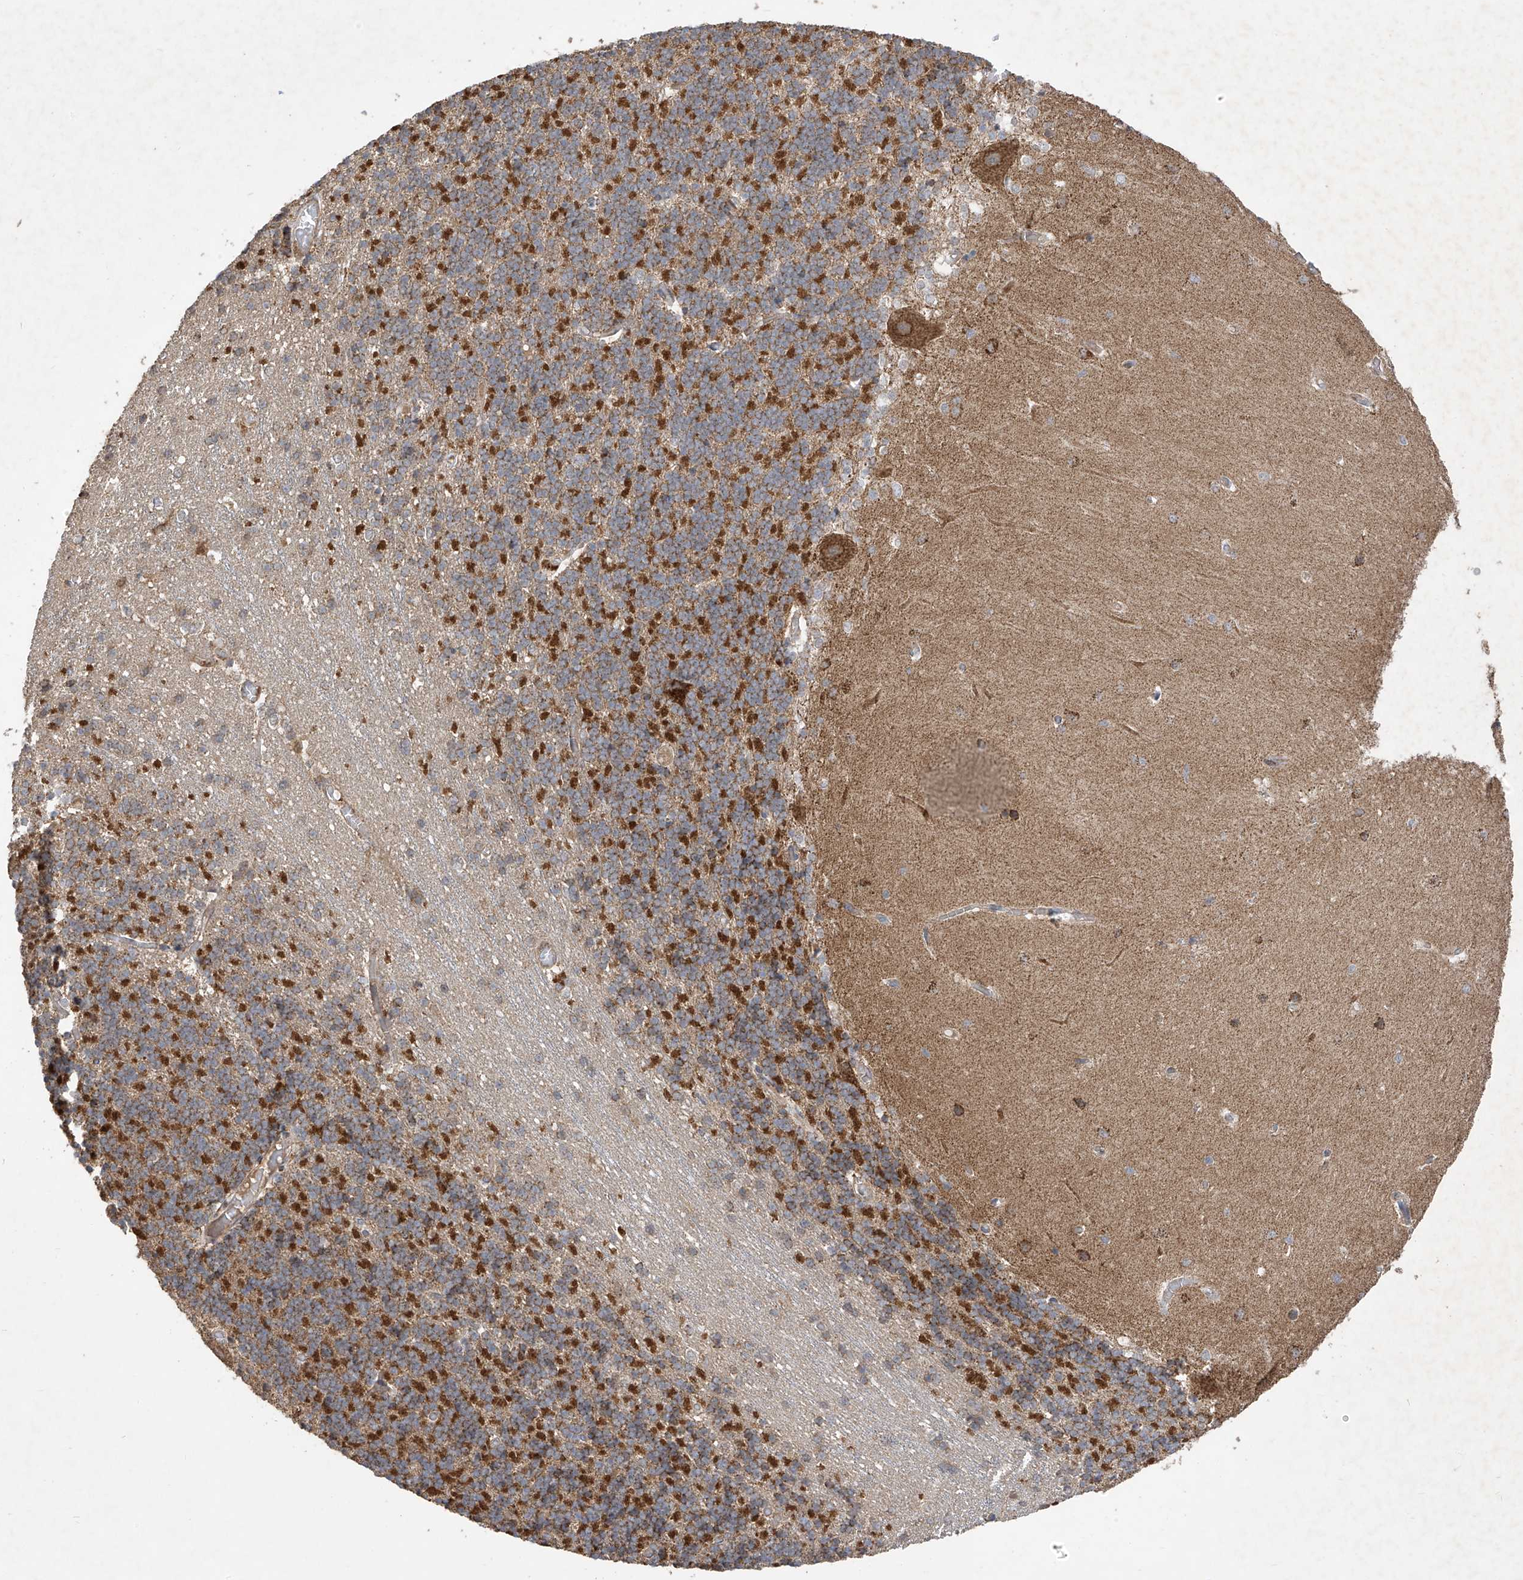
{"staining": {"intensity": "moderate", "quantity": "25%-75%", "location": "cytoplasmic/membranous"}, "tissue": "cerebellum", "cell_type": "Cells in granular layer", "image_type": "normal", "snomed": [{"axis": "morphology", "description": "Normal tissue, NOS"}, {"axis": "topography", "description": "Cerebellum"}], "caption": "Cells in granular layer demonstrate medium levels of moderate cytoplasmic/membranous staining in about 25%-75% of cells in benign cerebellum.", "gene": "UQCC1", "patient": {"sex": "male", "age": 37}}